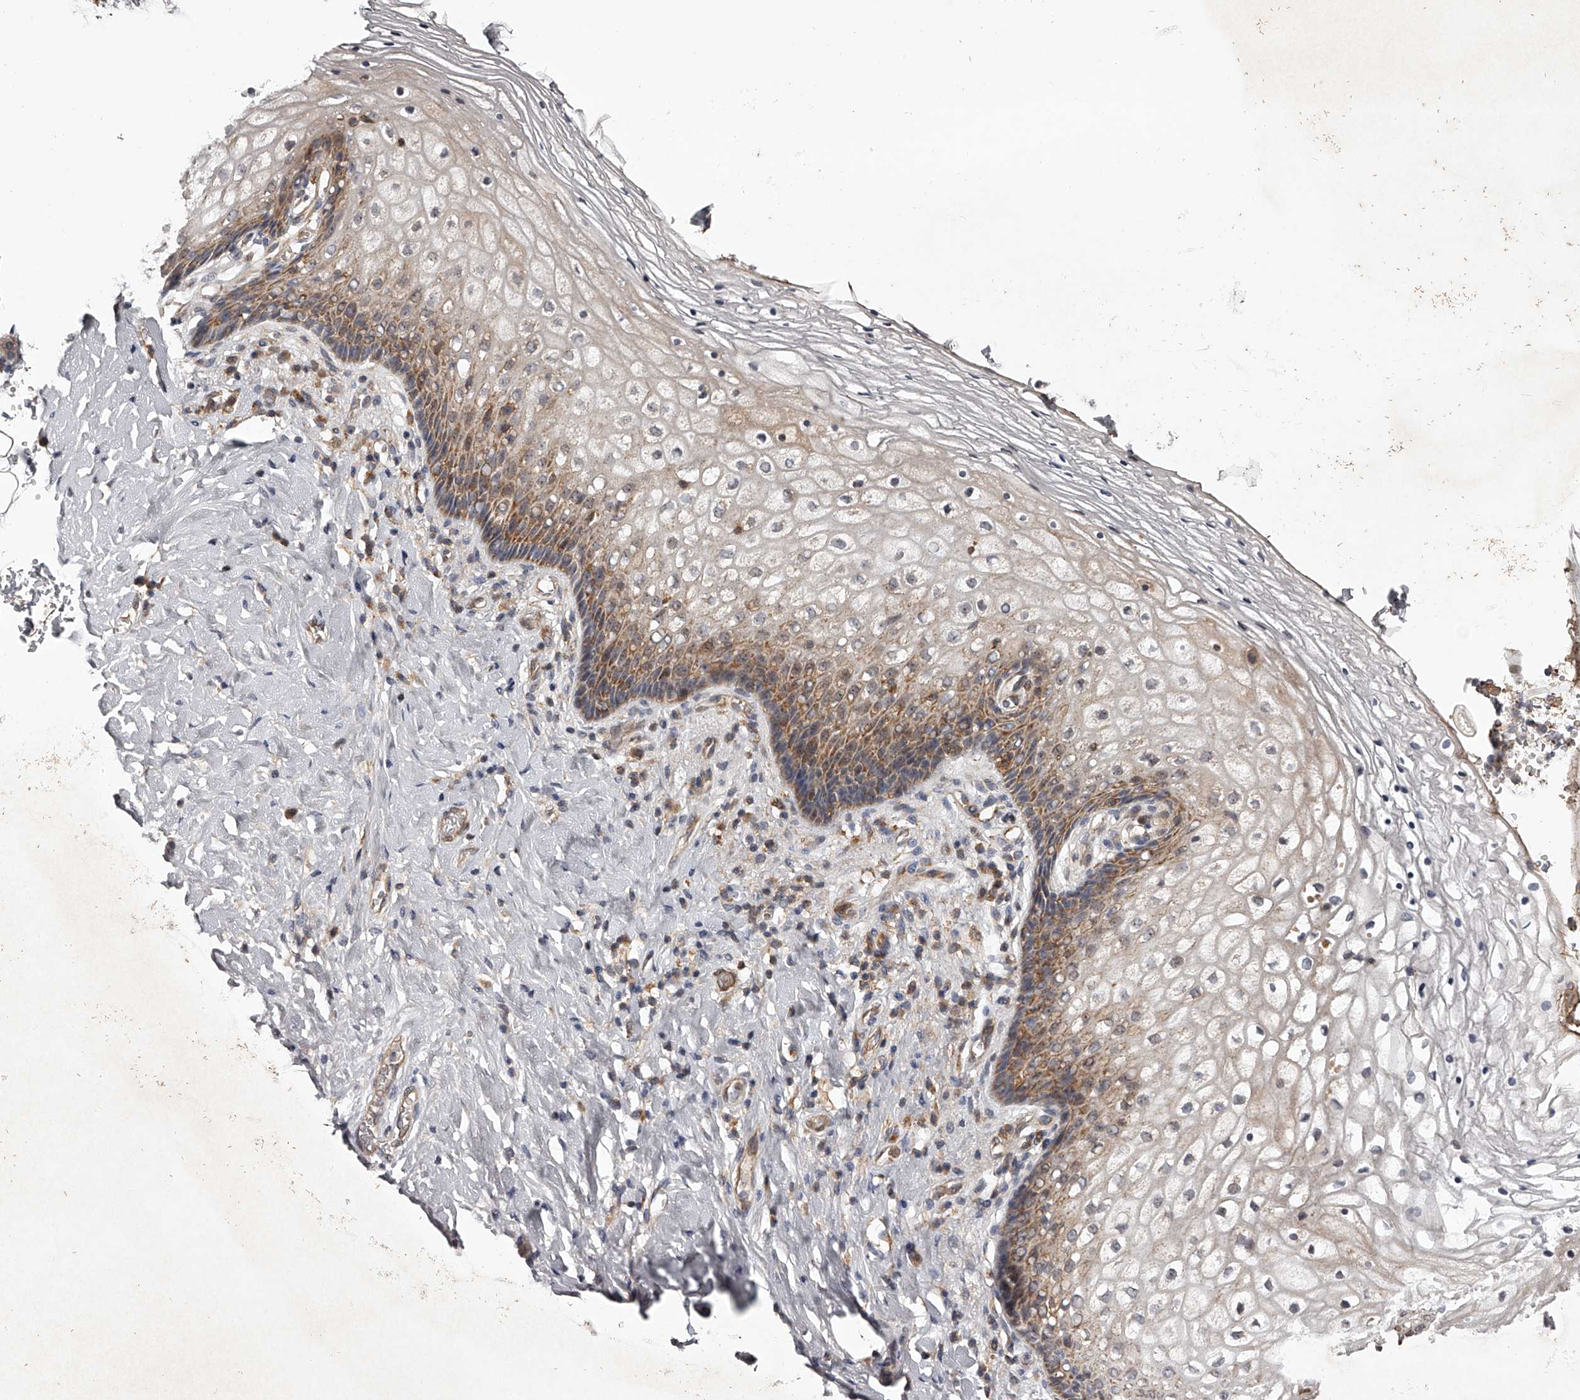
{"staining": {"intensity": "moderate", "quantity": "25%-75%", "location": "cytoplasmic/membranous"}, "tissue": "vagina", "cell_type": "Squamous epithelial cells", "image_type": "normal", "snomed": [{"axis": "morphology", "description": "Normal tissue, NOS"}, {"axis": "topography", "description": "Vagina"}], "caption": "Vagina stained for a protein (brown) shows moderate cytoplasmic/membranous positive staining in about 25%-75% of squamous epithelial cells.", "gene": "RRP36", "patient": {"sex": "female", "age": 60}}